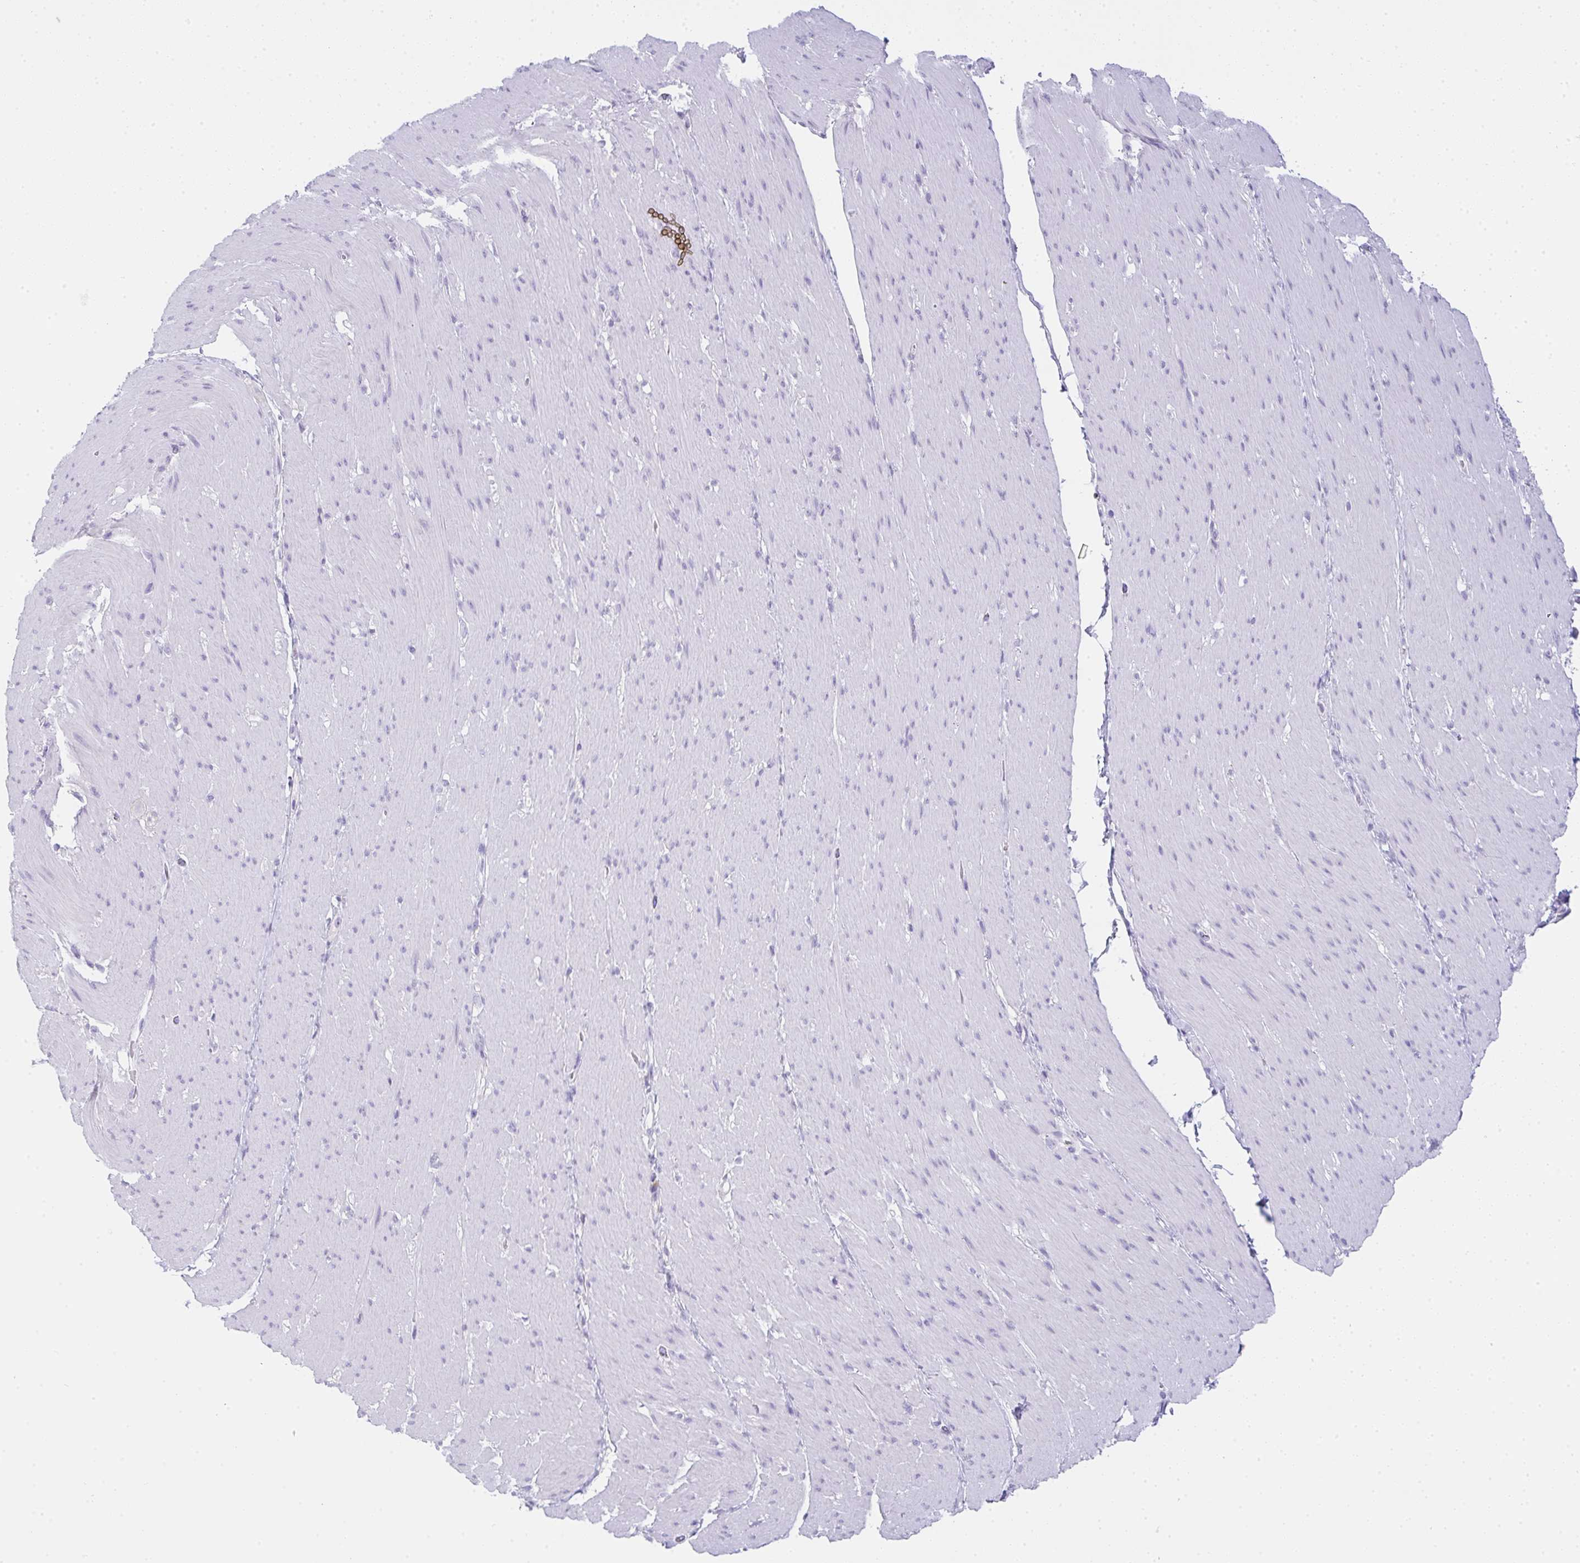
{"staining": {"intensity": "negative", "quantity": "none", "location": "none"}, "tissue": "smooth muscle", "cell_type": "Smooth muscle cells", "image_type": "normal", "snomed": [{"axis": "morphology", "description": "Normal tissue, NOS"}, {"axis": "topography", "description": "Smooth muscle"}, {"axis": "topography", "description": "Rectum"}], "caption": "This is a photomicrograph of IHC staining of normal smooth muscle, which shows no positivity in smooth muscle cells. (Brightfield microscopy of DAB (3,3'-diaminobenzidine) IHC at high magnification).", "gene": "COX7B", "patient": {"sex": "male", "age": 53}}